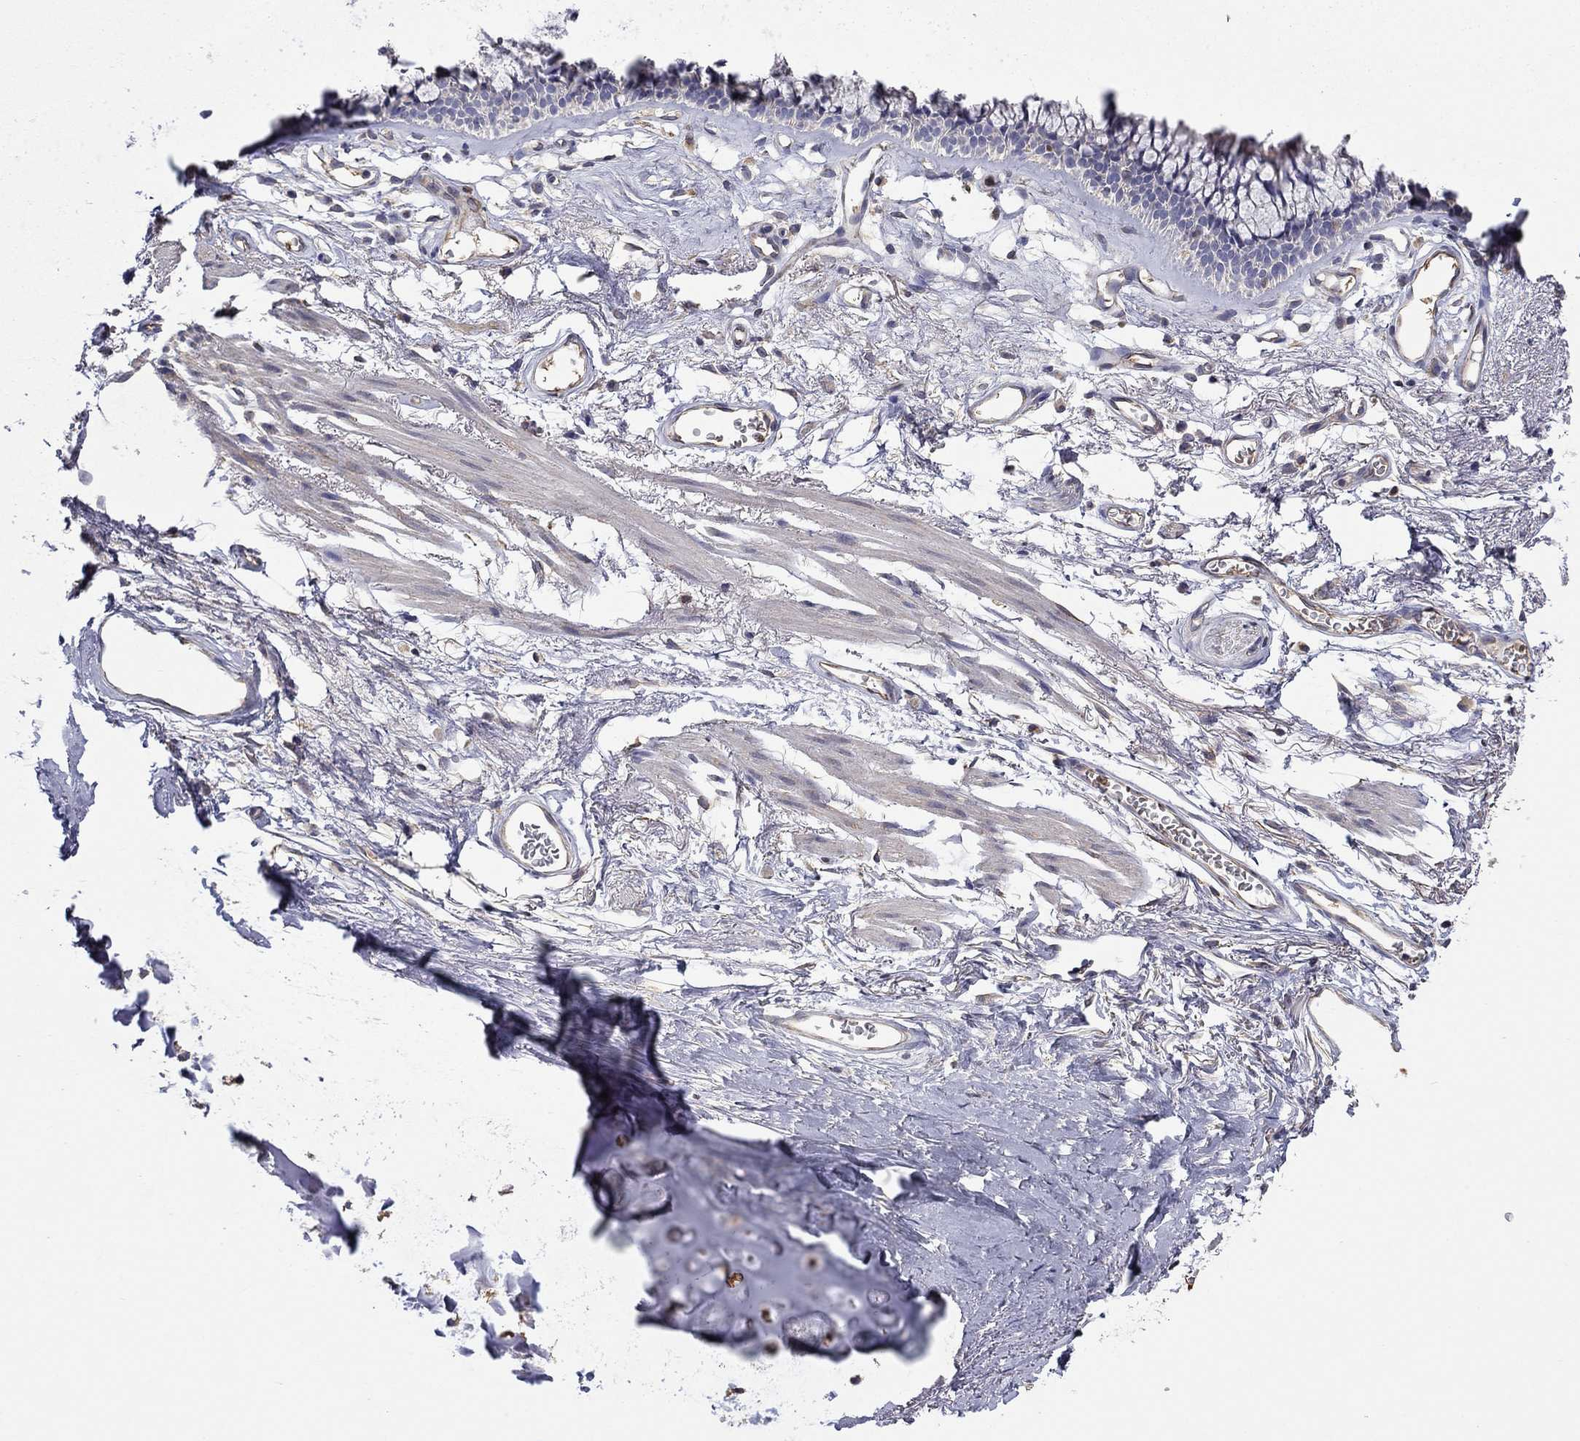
{"staining": {"intensity": "moderate", "quantity": "<25%", "location": "cytoplasmic/membranous"}, "tissue": "adipose tissue", "cell_type": "Adipocytes", "image_type": "normal", "snomed": [{"axis": "morphology", "description": "Normal tissue, NOS"}, {"axis": "topography", "description": "Cartilage tissue"}, {"axis": "topography", "description": "Bronchus"}], "caption": "A brown stain highlights moderate cytoplasmic/membranous staining of a protein in adipocytes of normal adipose tissue. (Brightfield microscopy of DAB IHC at high magnification).", "gene": "CAMKK2", "patient": {"sex": "female", "age": 79}}